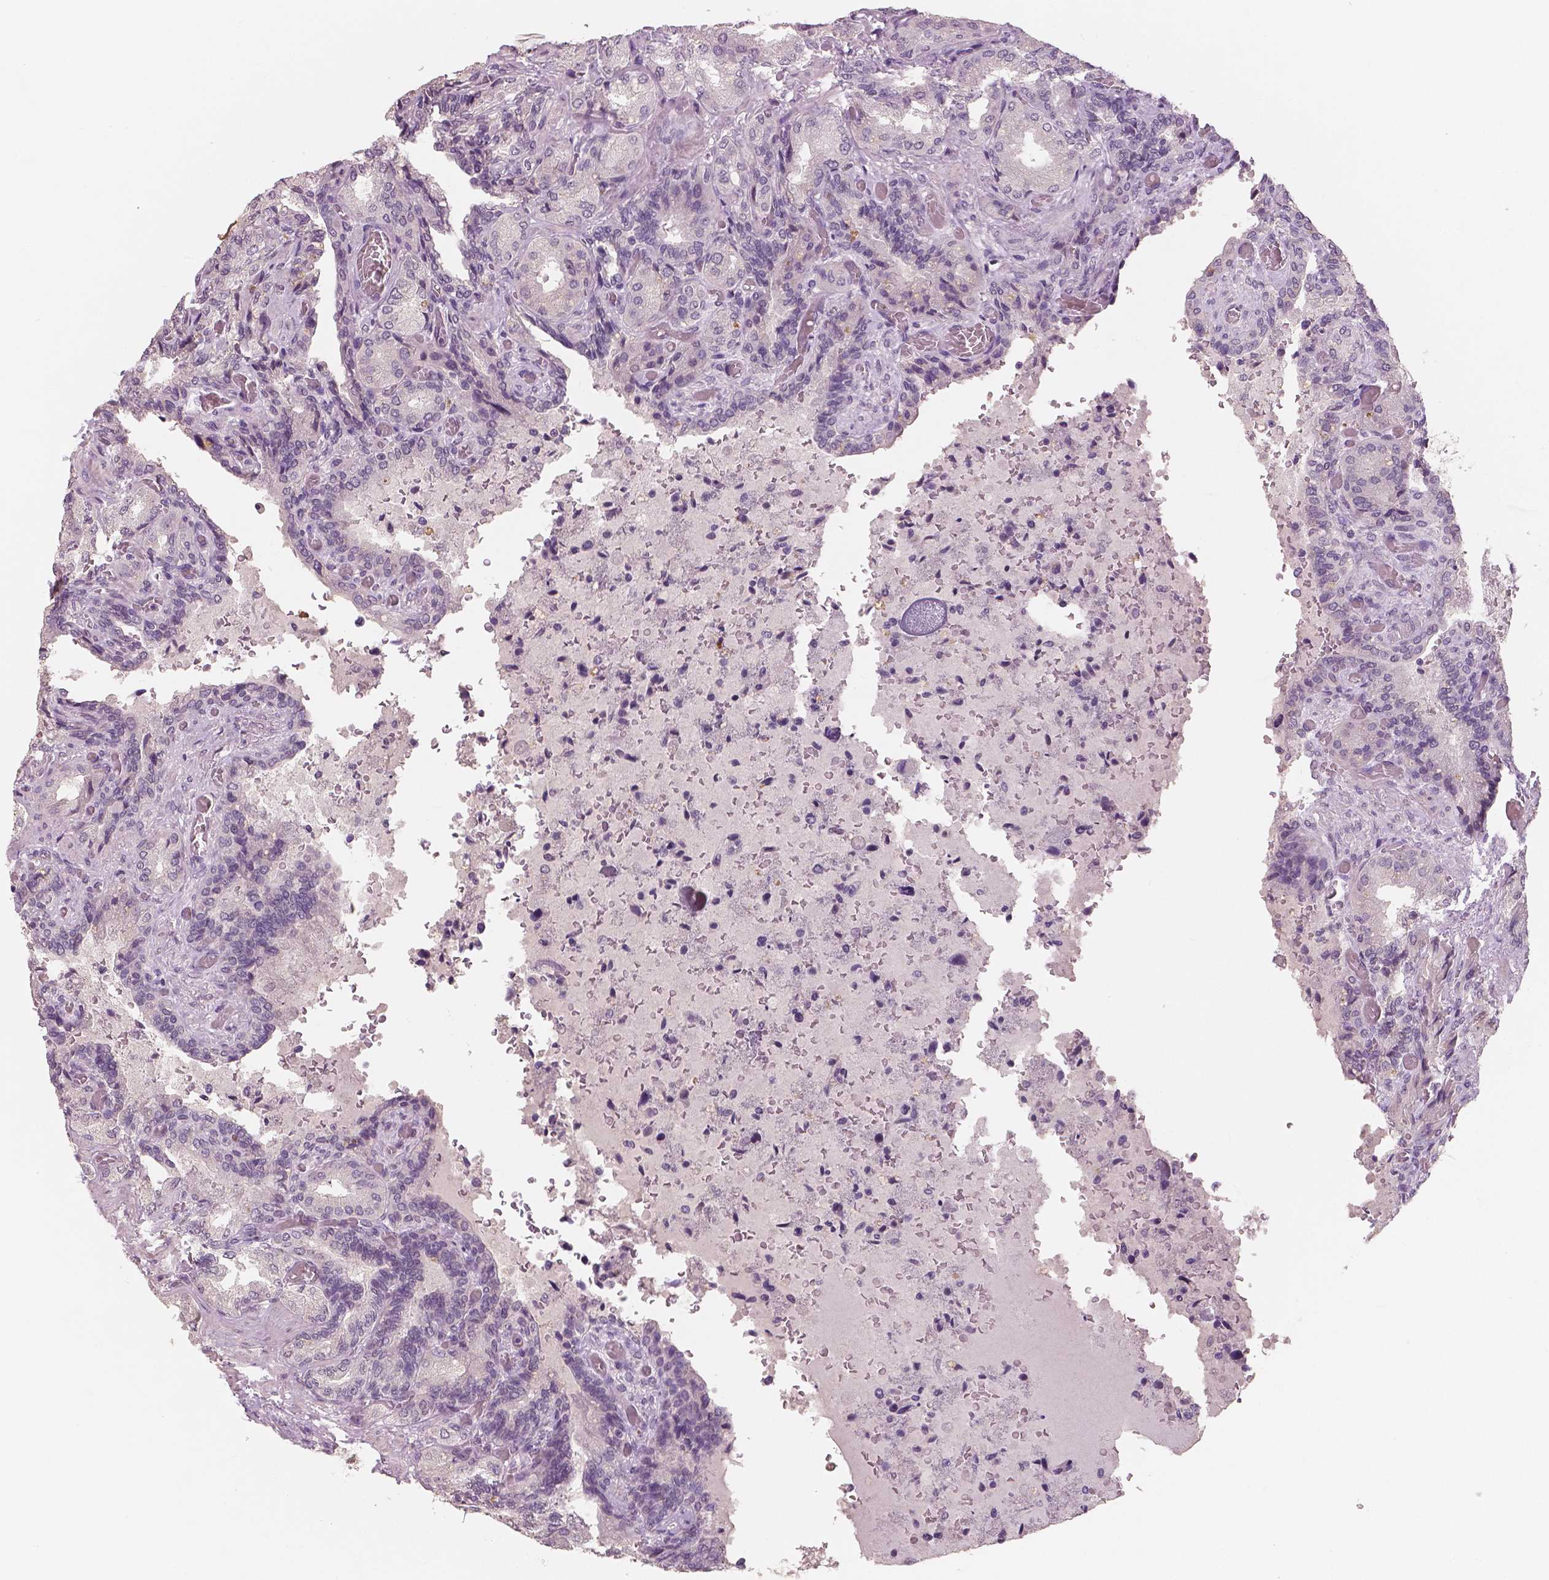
{"staining": {"intensity": "moderate", "quantity": "<25%", "location": "cytoplasmic/membranous"}, "tissue": "seminal vesicle", "cell_type": "Glandular cells", "image_type": "normal", "snomed": [{"axis": "morphology", "description": "Normal tissue, NOS"}, {"axis": "topography", "description": "Seminal veicle"}], "caption": "Immunohistochemical staining of unremarkable seminal vesicle exhibits low levels of moderate cytoplasmic/membranous positivity in about <25% of glandular cells.", "gene": "RNASE7", "patient": {"sex": "male", "age": 68}}